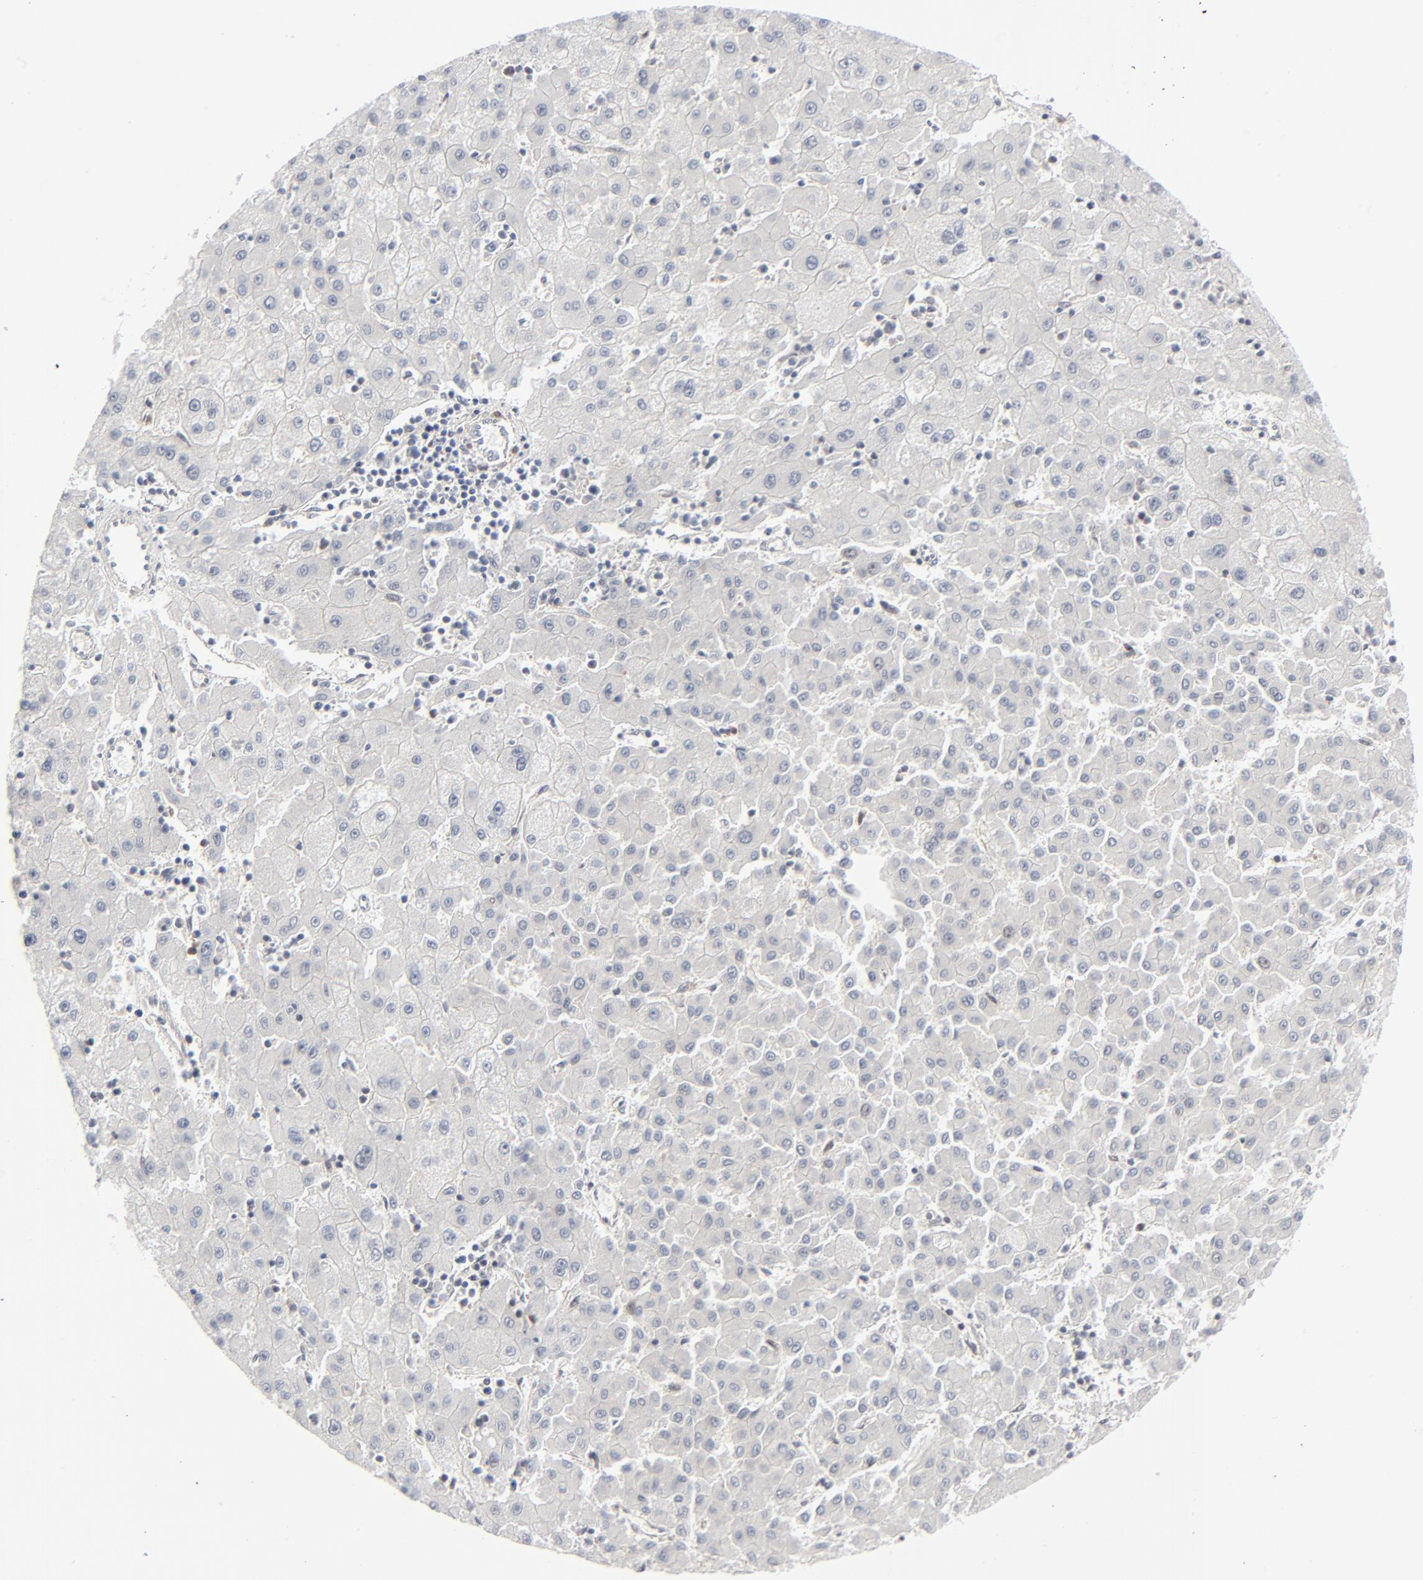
{"staining": {"intensity": "negative", "quantity": "none", "location": "none"}, "tissue": "liver cancer", "cell_type": "Tumor cells", "image_type": "cancer", "snomed": [{"axis": "morphology", "description": "Carcinoma, Hepatocellular, NOS"}, {"axis": "topography", "description": "Liver"}], "caption": "Liver cancer was stained to show a protein in brown. There is no significant staining in tumor cells.", "gene": "AKT1", "patient": {"sex": "male", "age": 72}}